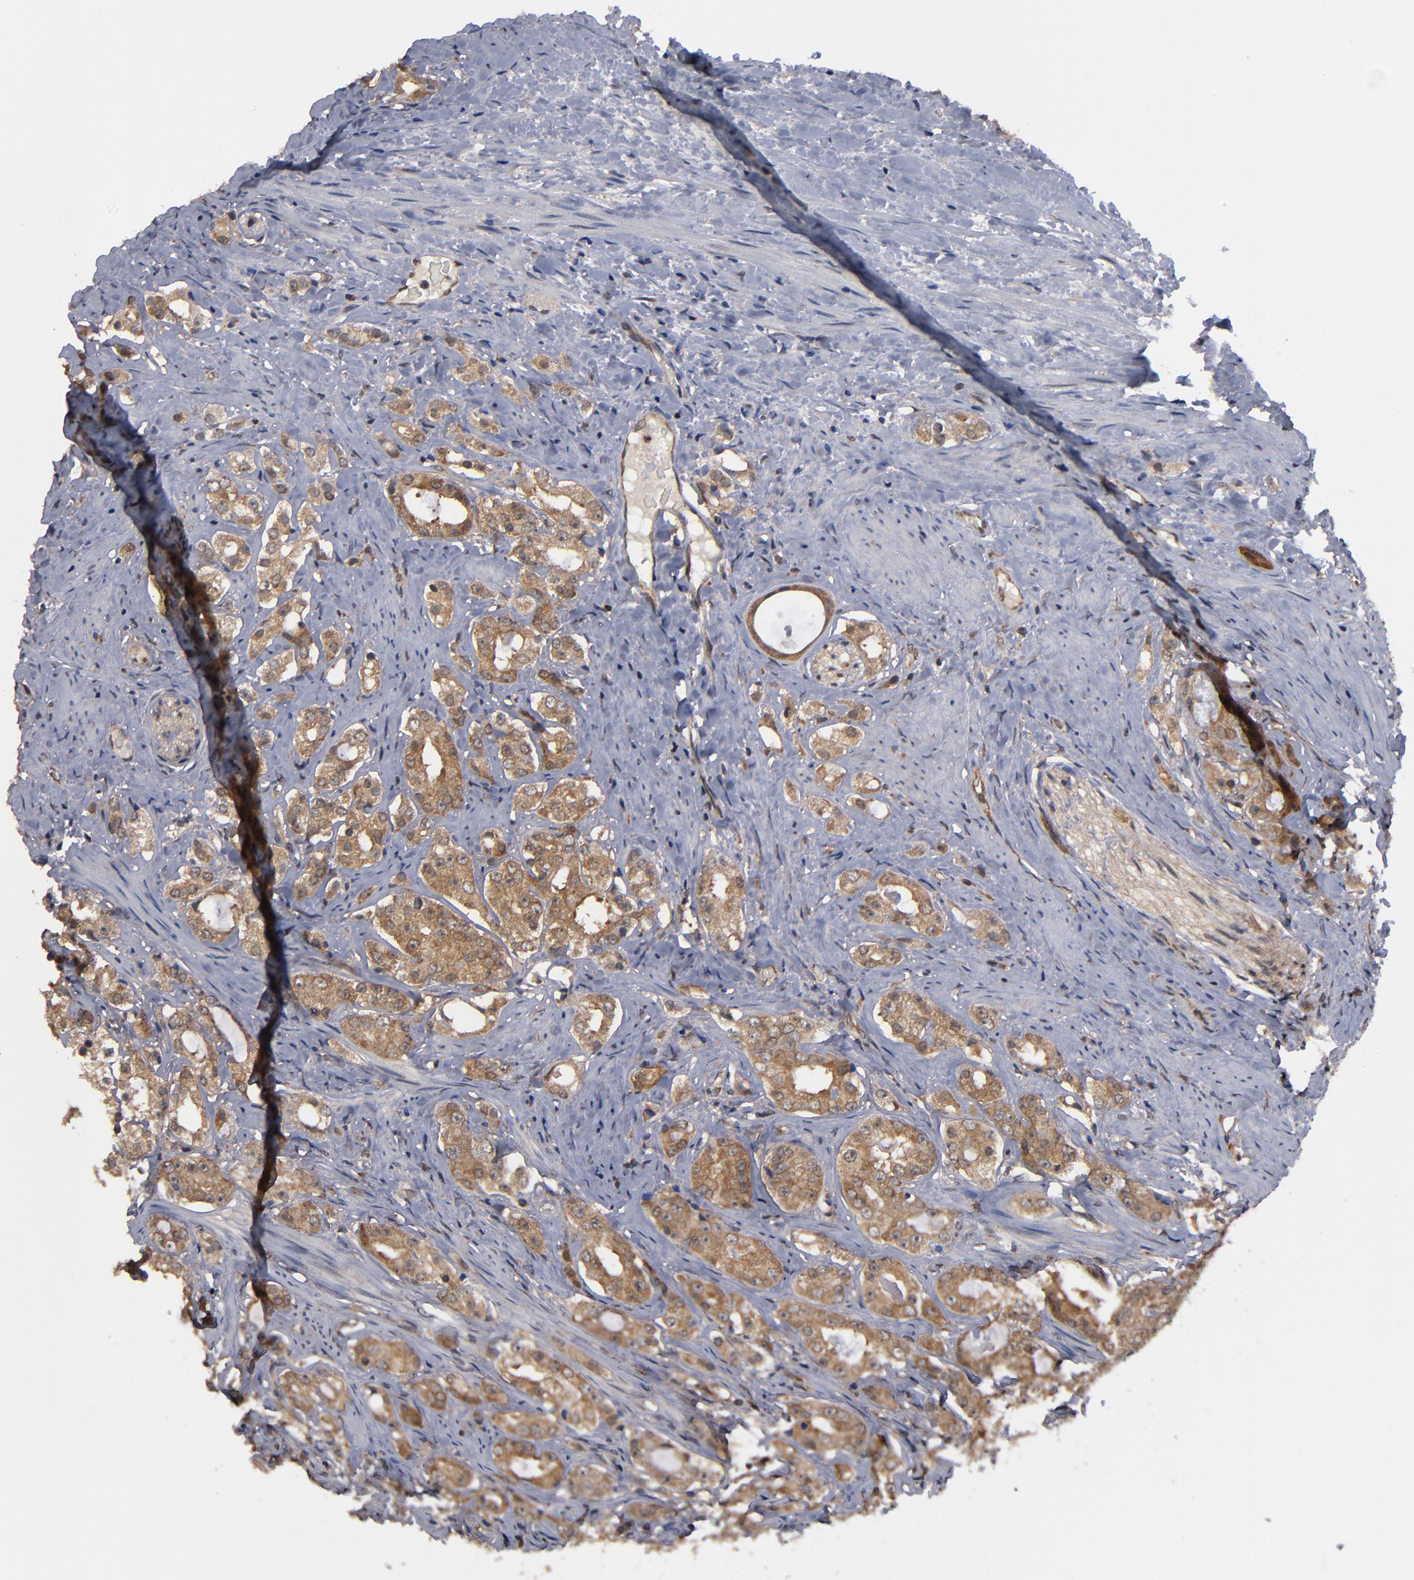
{"staining": {"intensity": "strong", "quantity": ">75%", "location": "cytoplasmic/membranous"}, "tissue": "prostate cancer", "cell_type": "Tumor cells", "image_type": "cancer", "snomed": [{"axis": "morphology", "description": "Adenocarcinoma, High grade"}, {"axis": "topography", "description": "Prostate"}], "caption": "Immunohistochemistry of prostate high-grade adenocarcinoma exhibits high levels of strong cytoplasmic/membranous expression in approximately >75% of tumor cells.", "gene": "ALG13", "patient": {"sex": "male", "age": 68}}